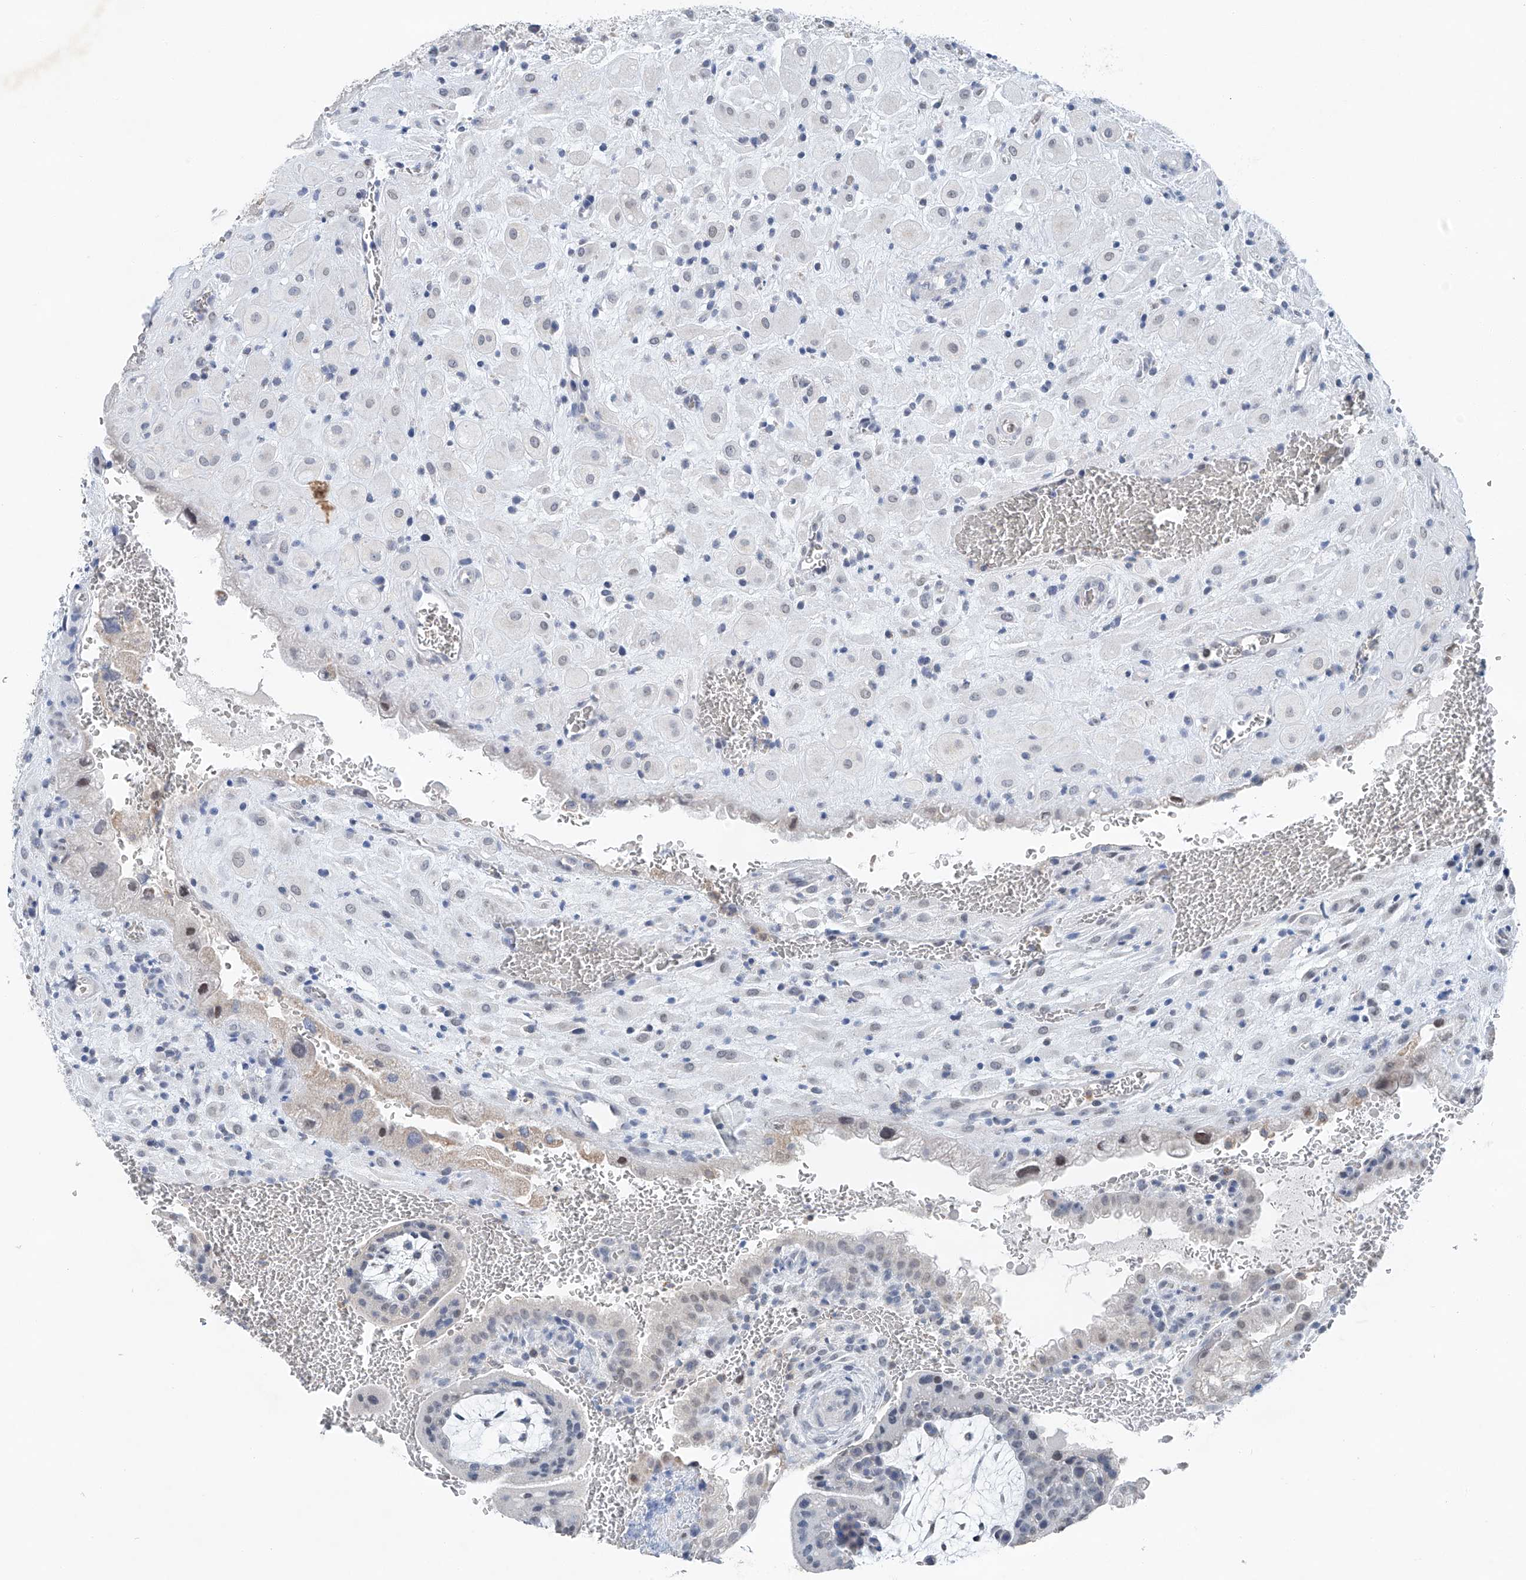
{"staining": {"intensity": "negative", "quantity": "none", "location": "none"}, "tissue": "placenta", "cell_type": "Decidual cells", "image_type": "normal", "snomed": [{"axis": "morphology", "description": "Normal tissue, NOS"}, {"axis": "topography", "description": "Placenta"}], "caption": "Immunohistochemistry (IHC) of normal placenta demonstrates no positivity in decidual cells.", "gene": "KLF15", "patient": {"sex": "female", "age": 35}}